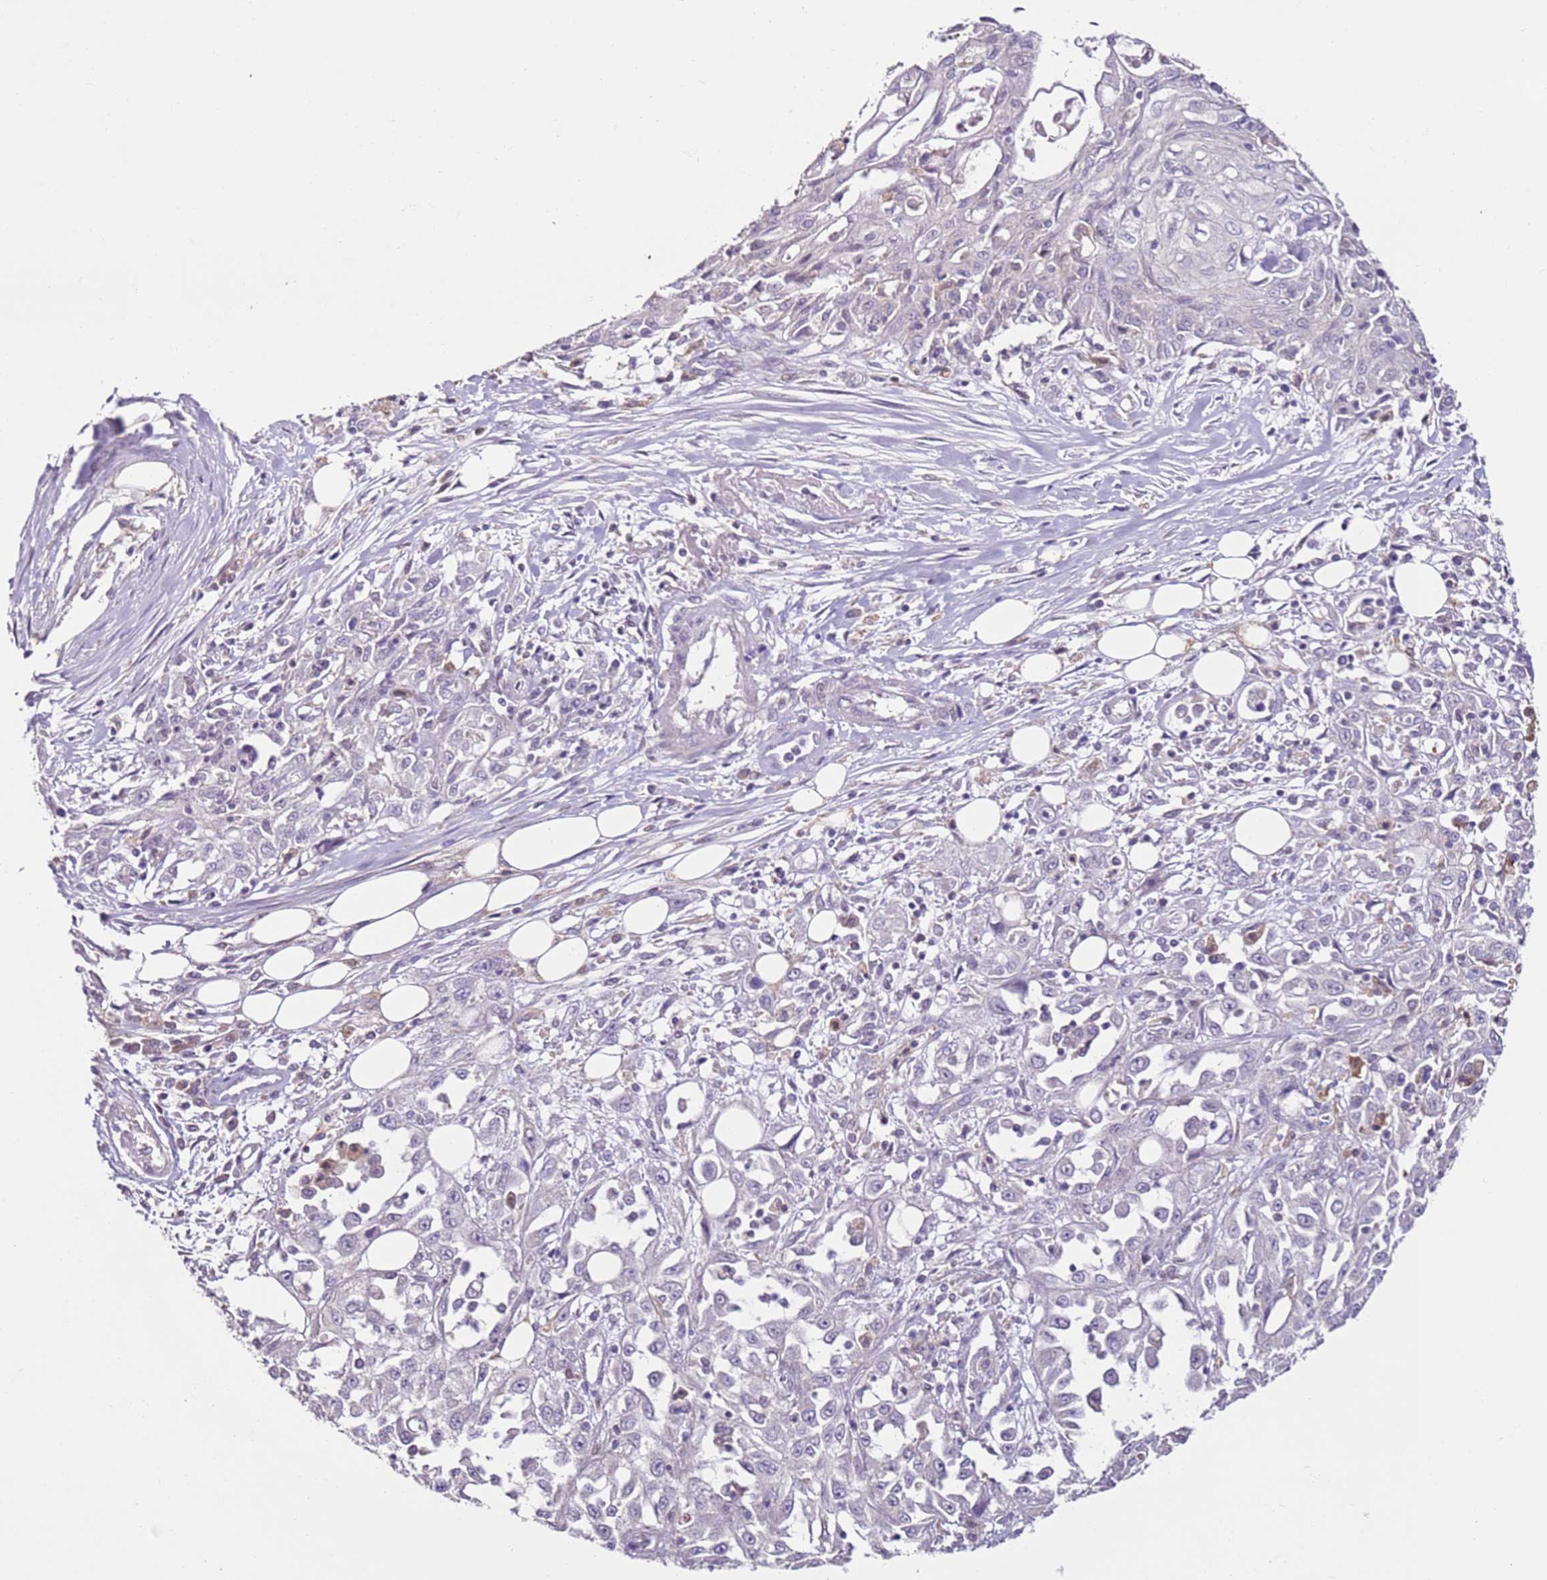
{"staining": {"intensity": "negative", "quantity": "none", "location": "none"}, "tissue": "skin cancer", "cell_type": "Tumor cells", "image_type": "cancer", "snomed": [{"axis": "morphology", "description": "Squamous cell carcinoma, NOS"}, {"axis": "morphology", "description": "Squamous cell carcinoma, metastatic, NOS"}, {"axis": "topography", "description": "Skin"}, {"axis": "topography", "description": "Lymph node"}], "caption": "Immunohistochemistry of human skin cancer (metastatic squamous cell carcinoma) displays no expression in tumor cells.", "gene": "MDH1", "patient": {"sex": "male", "age": 75}}